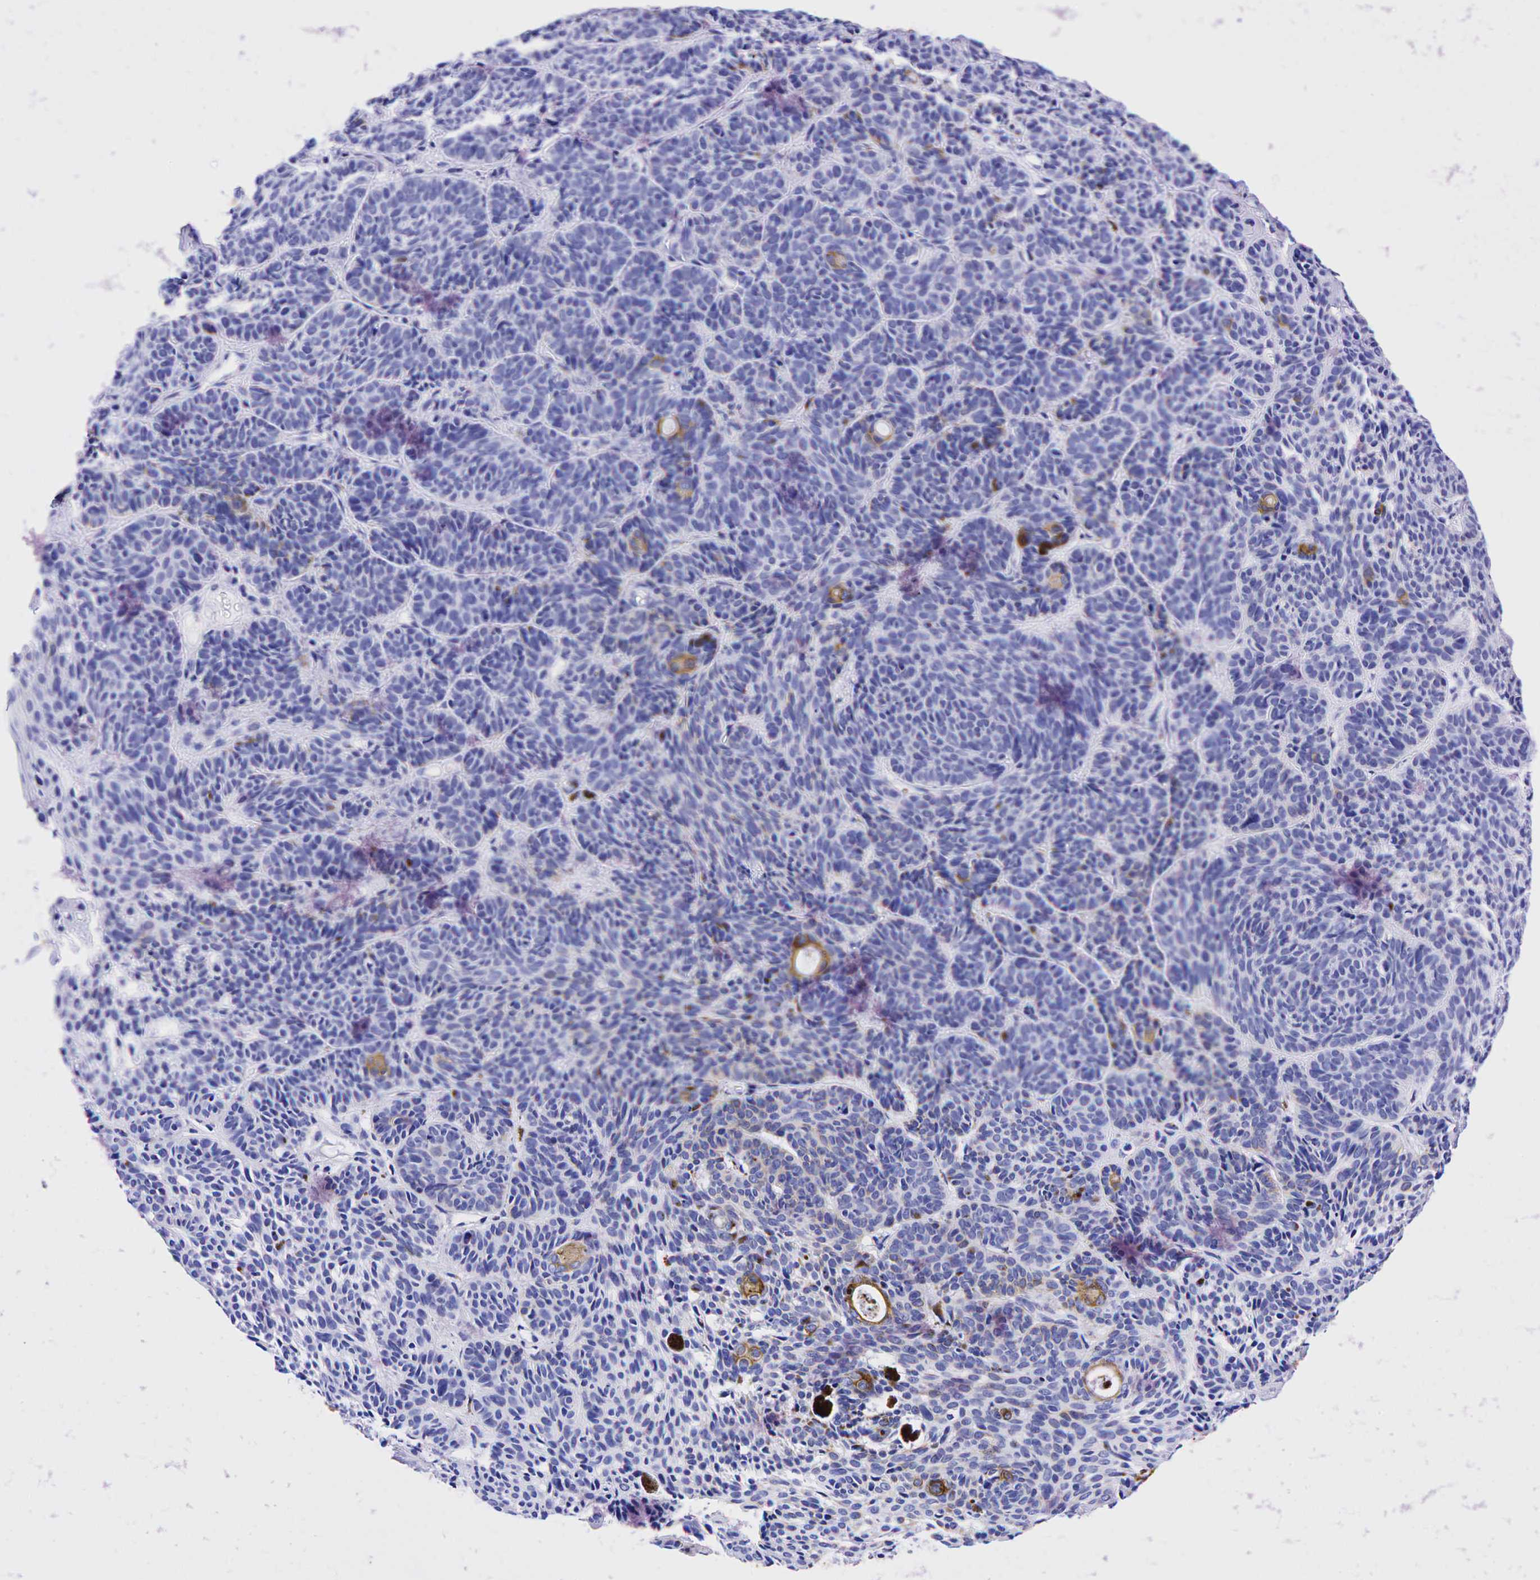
{"staining": {"intensity": "negative", "quantity": "none", "location": "none"}, "tissue": "skin cancer", "cell_type": "Tumor cells", "image_type": "cancer", "snomed": [{"axis": "morphology", "description": "Basal cell carcinoma"}, {"axis": "topography", "description": "Skin"}], "caption": "Immunohistochemistry image of skin basal cell carcinoma stained for a protein (brown), which reveals no staining in tumor cells.", "gene": "KRT19", "patient": {"sex": "female", "age": 62}}